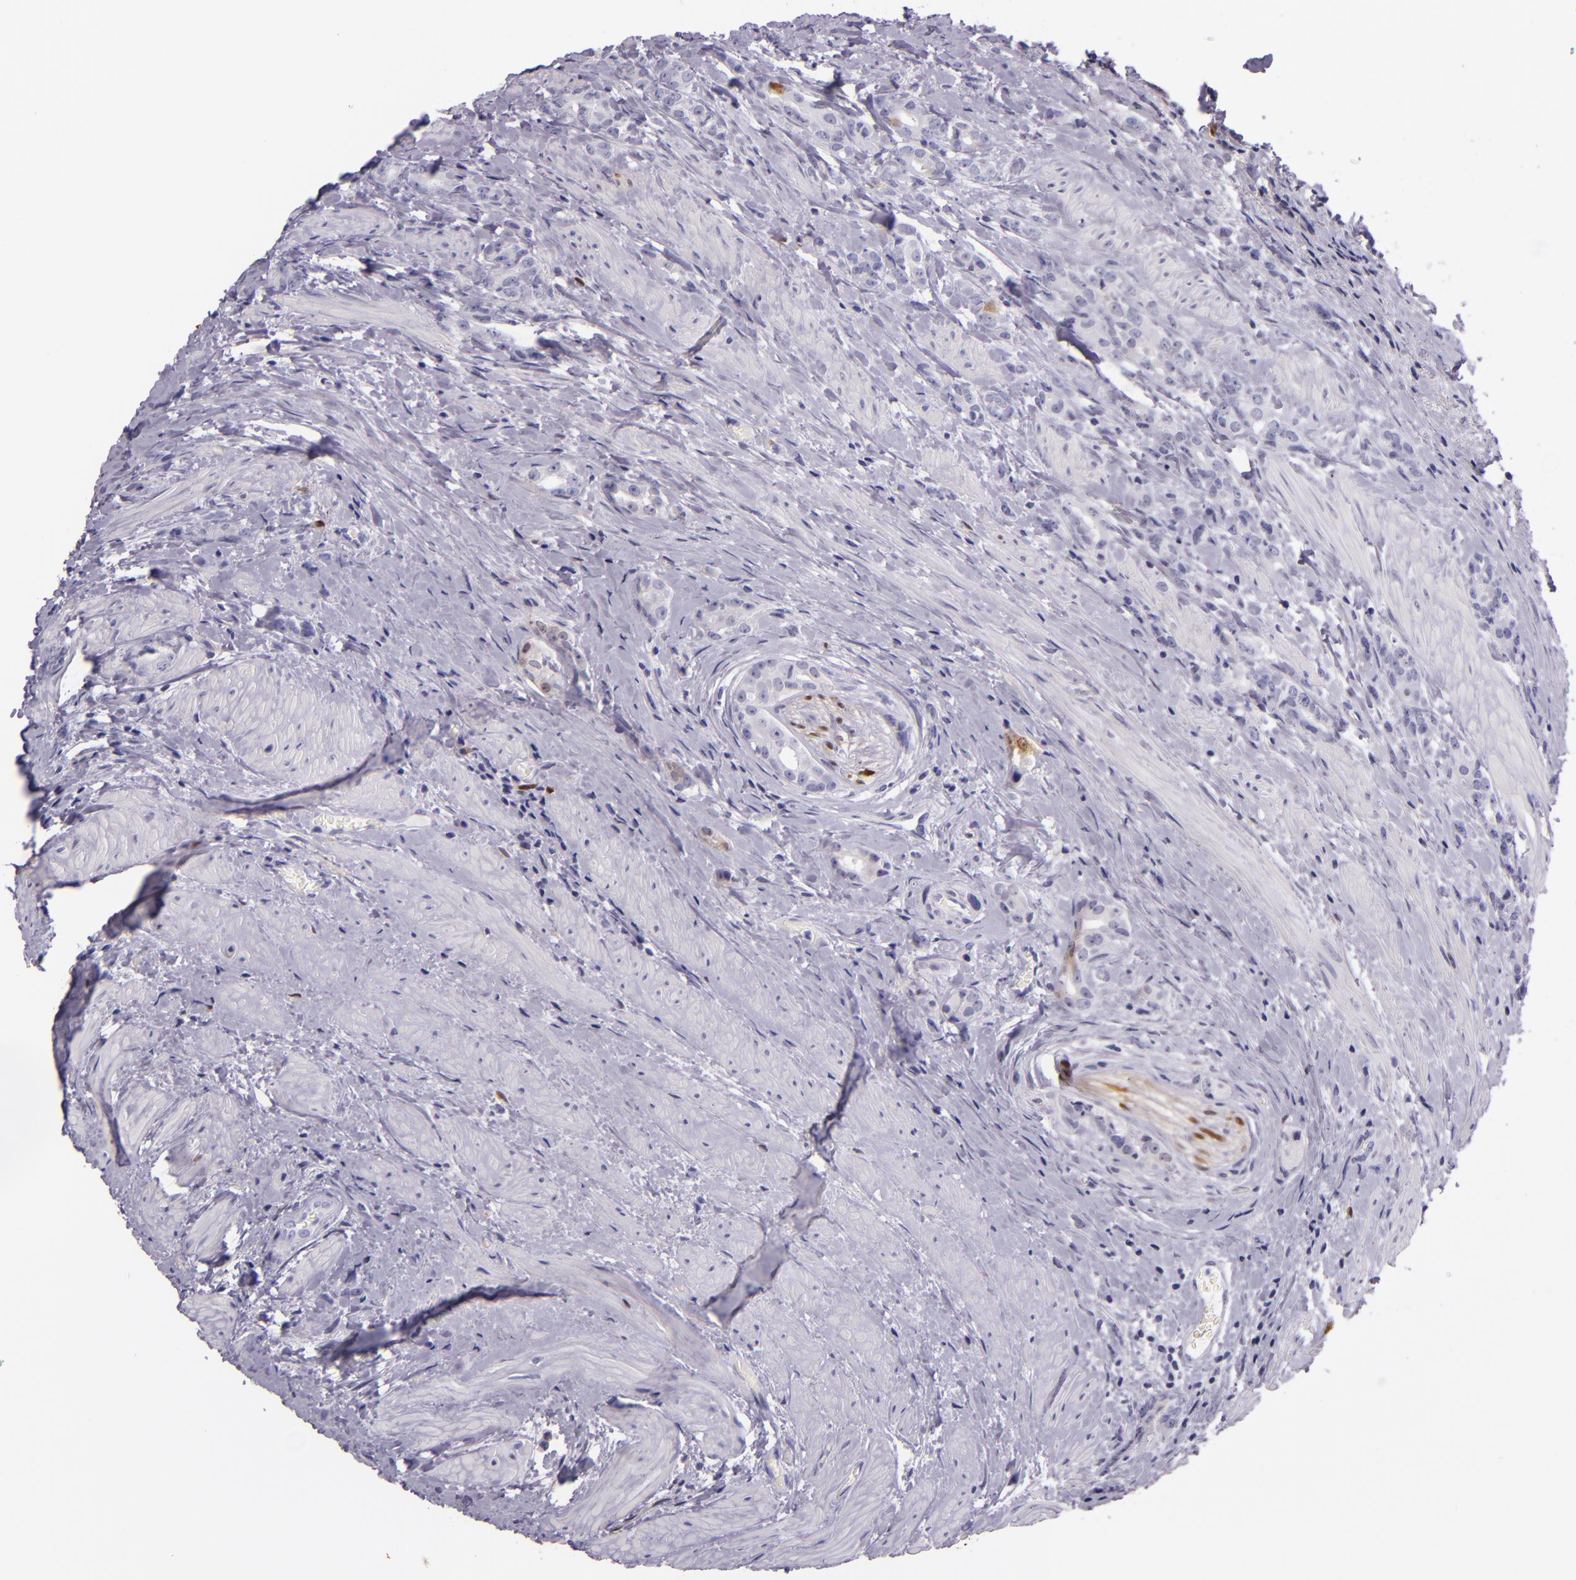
{"staining": {"intensity": "negative", "quantity": "none", "location": "none"}, "tissue": "prostate cancer", "cell_type": "Tumor cells", "image_type": "cancer", "snomed": [{"axis": "morphology", "description": "Adenocarcinoma, Medium grade"}, {"axis": "topography", "description": "Prostate"}], "caption": "Immunohistochemistry of prostate cancer (medium-grade adenocarcinoma) shows no expression in tumor cells. (DAB IHC visualized using brightfield microscopy, high magnification).", "gene": "MT1A", "patient": {"sex": "male", "age": 59}}